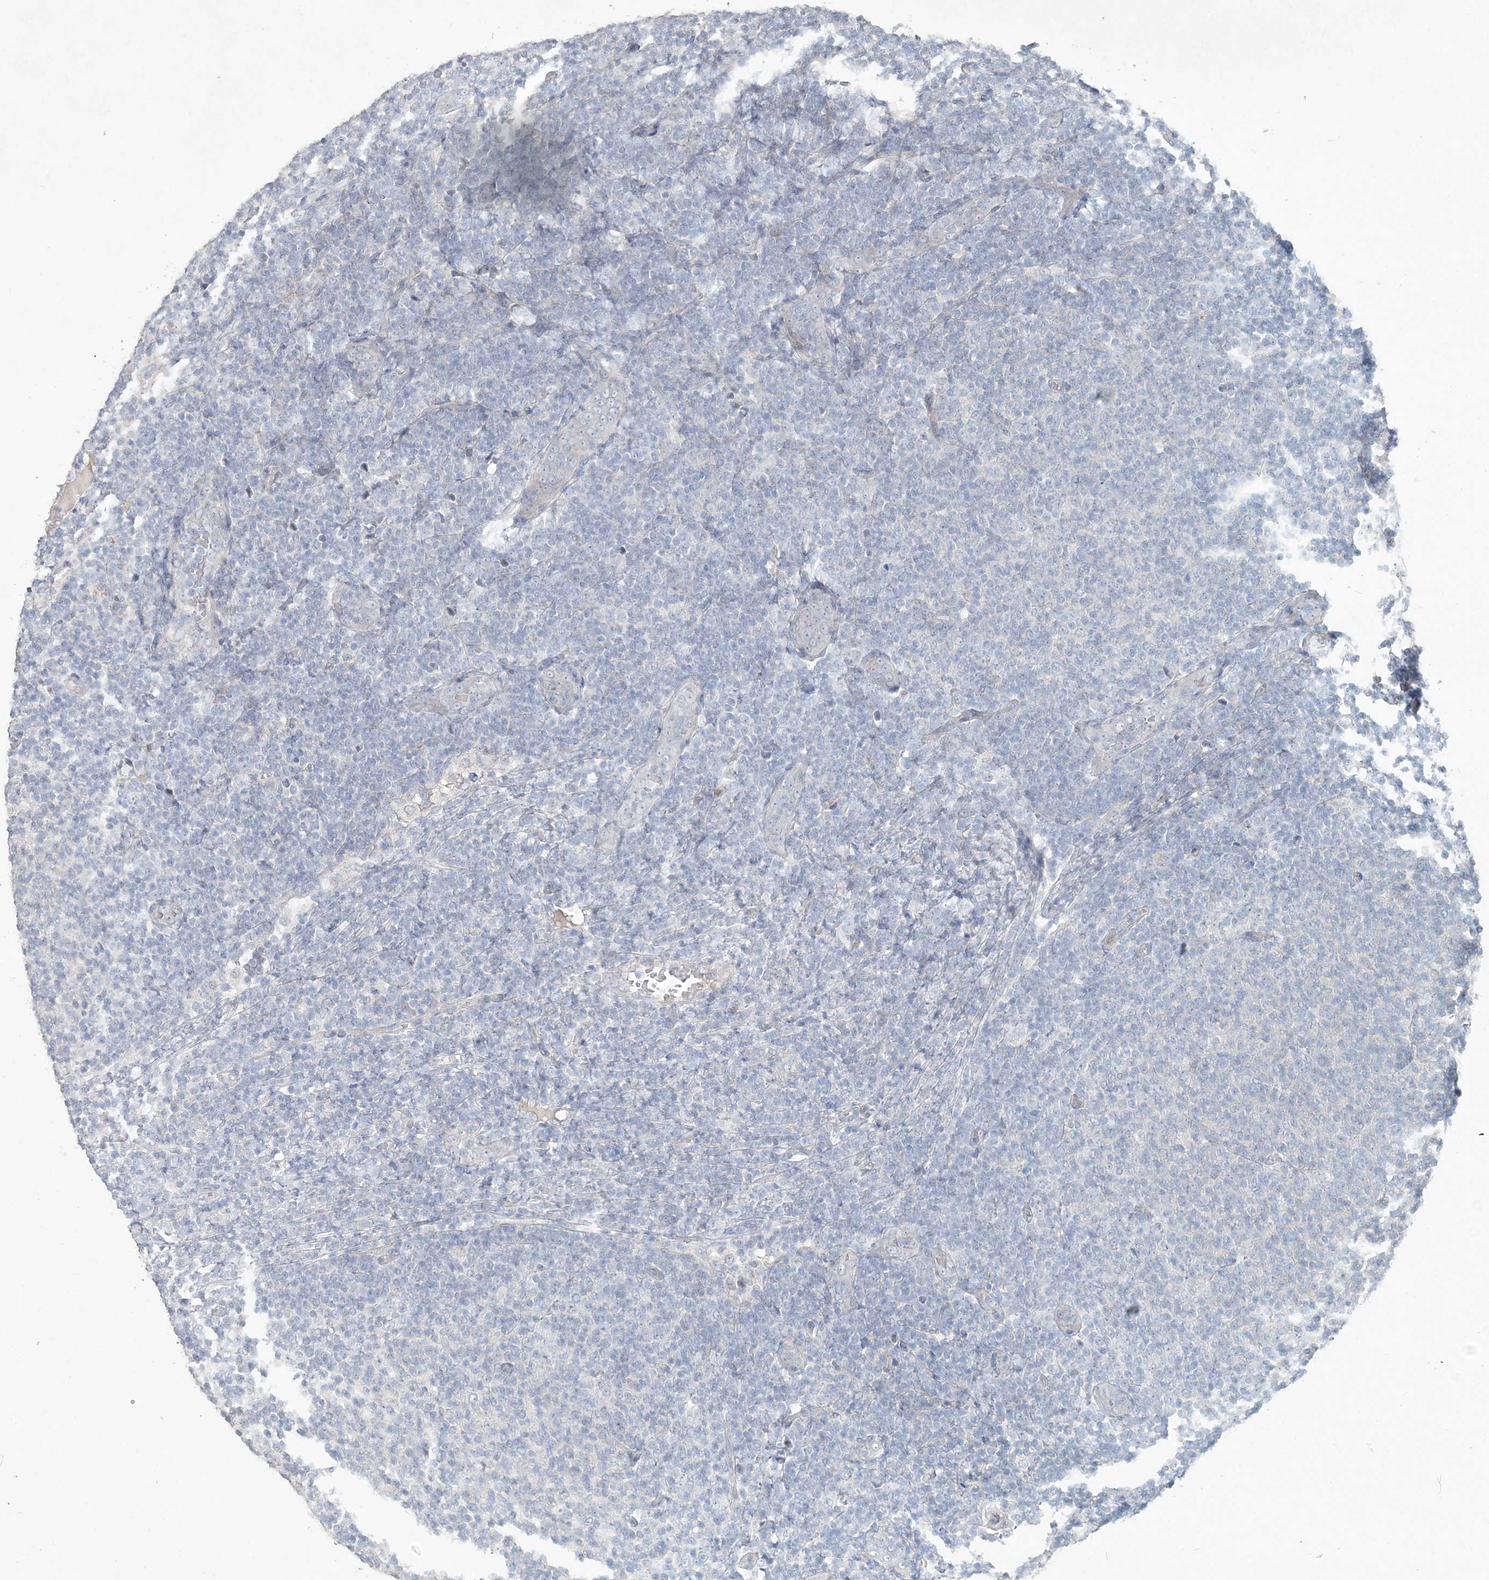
{"staining": {"intensity": "negative", "quantity": "none", "location": "none"}, "tissue": "lymphoma", "cell_type": "Tumor cells", "image_type": "cancer", "snomed": [{"axis": "morphology", "description": "Malignant lymphoma, non-Hodgkin's type, Low grade"}, {"axis": "topography", "description": "Lymph node"}], "caption": "DAB (3,3'-diaminobenzidine) immunohistochemical staining of human malignant lymphoma, non-Hodgkin's type (low-grade) shows no significant positivity in tumor cells. (DAB (3,3'-diaminobenzidine) immunohistochemistry with hematoxylin counter stain).", "gene": "DNAH5", "patient": {"sex": "male", "age": 66}}